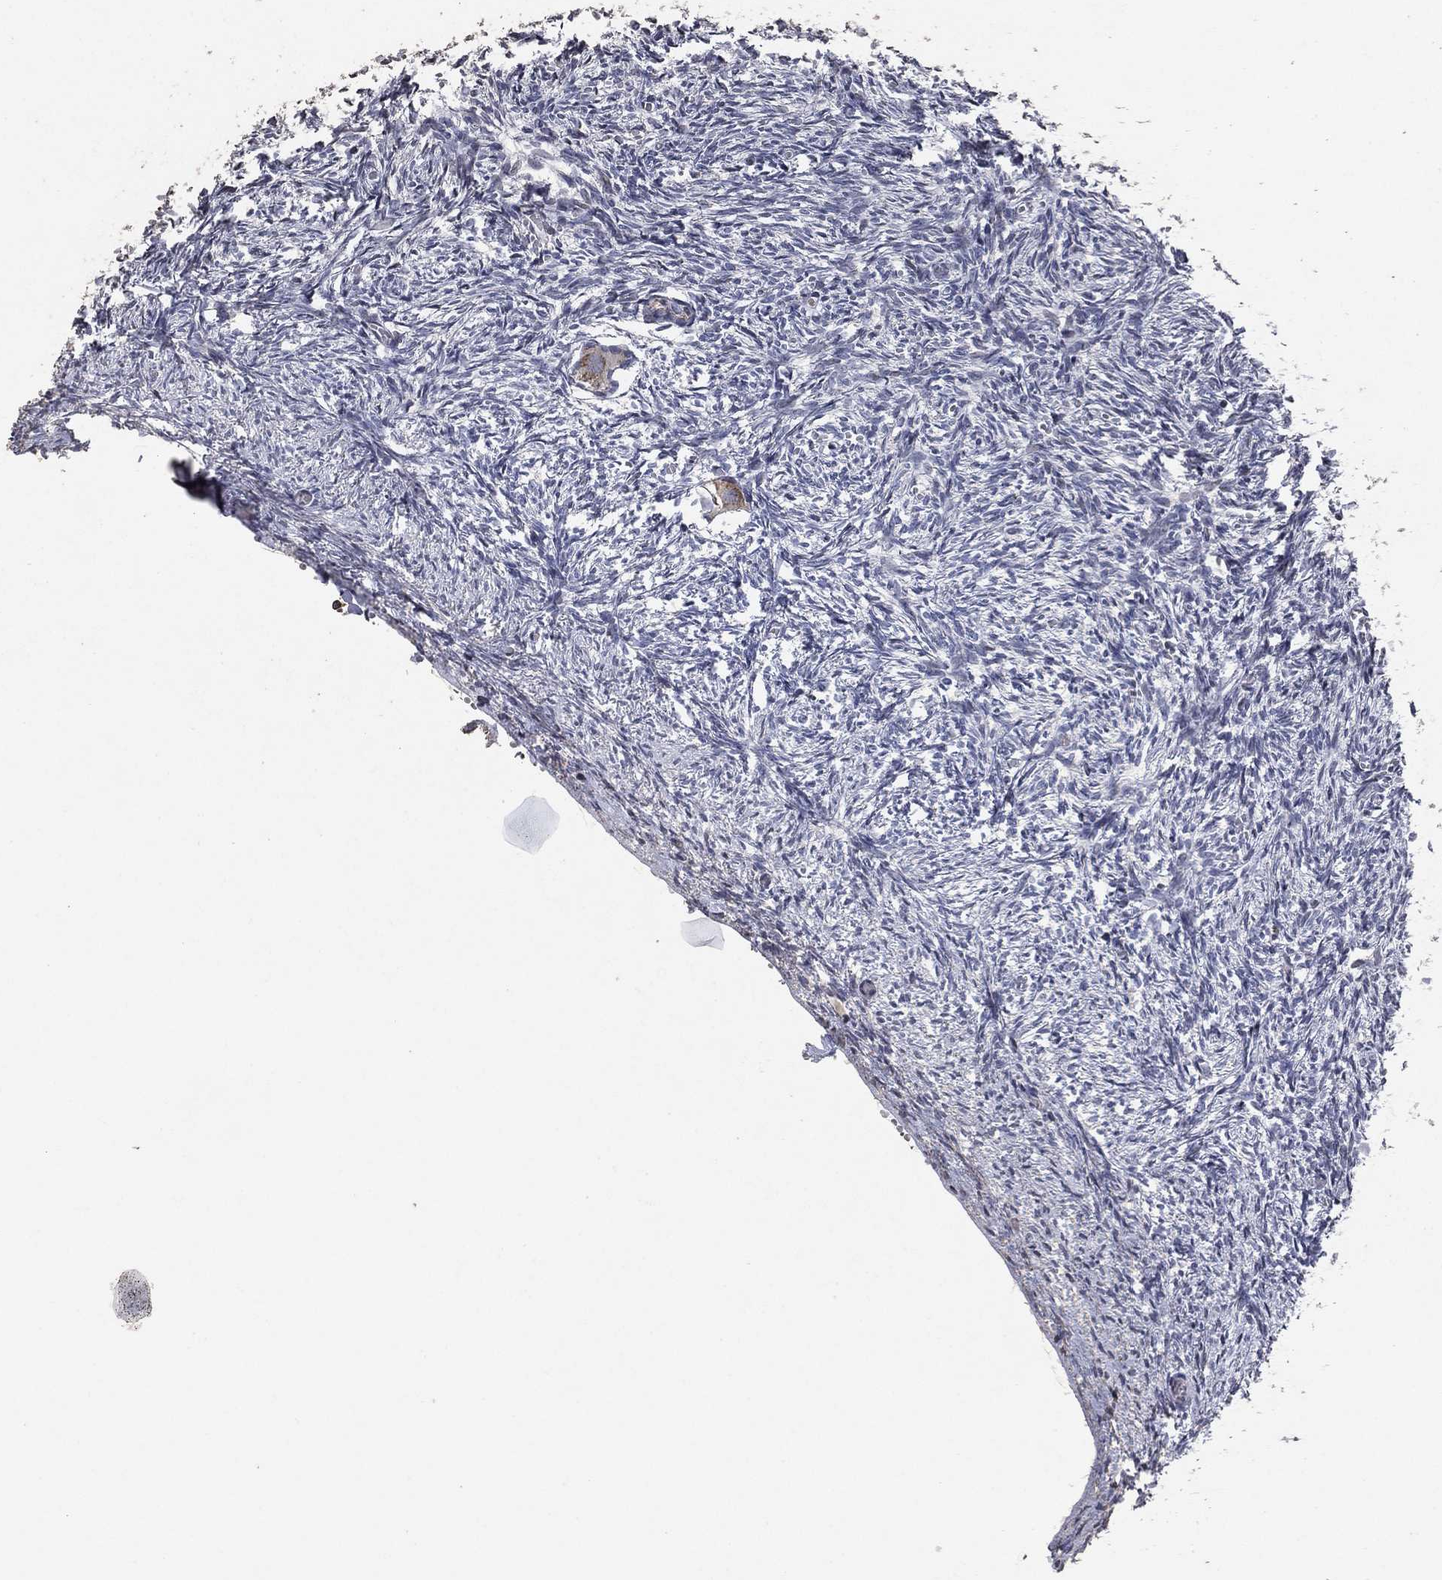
{"staining": {"intensity": "moderate", "quantity": "<25%", "location": "cytoplasmic/membranous"}, "tissue": "ovary", "cell_type": "Follicle cells", "image_type": "normal", "snomed": [{"axis": "morphology", "description": "Normal tissue, NOS"}, {"axis": "topography", "description": "Ovary"}], "caption": "Brown immunohistochemical staining in unremarkable human ovary demonstrates moderate cytoplasmic/membranous positivity in approximately <25% of follicle cells. (IHC, brightfield microscopy, high magnification).", "gene": "ADPRHL1", "patient": {"sex": "female", "age": 43}}